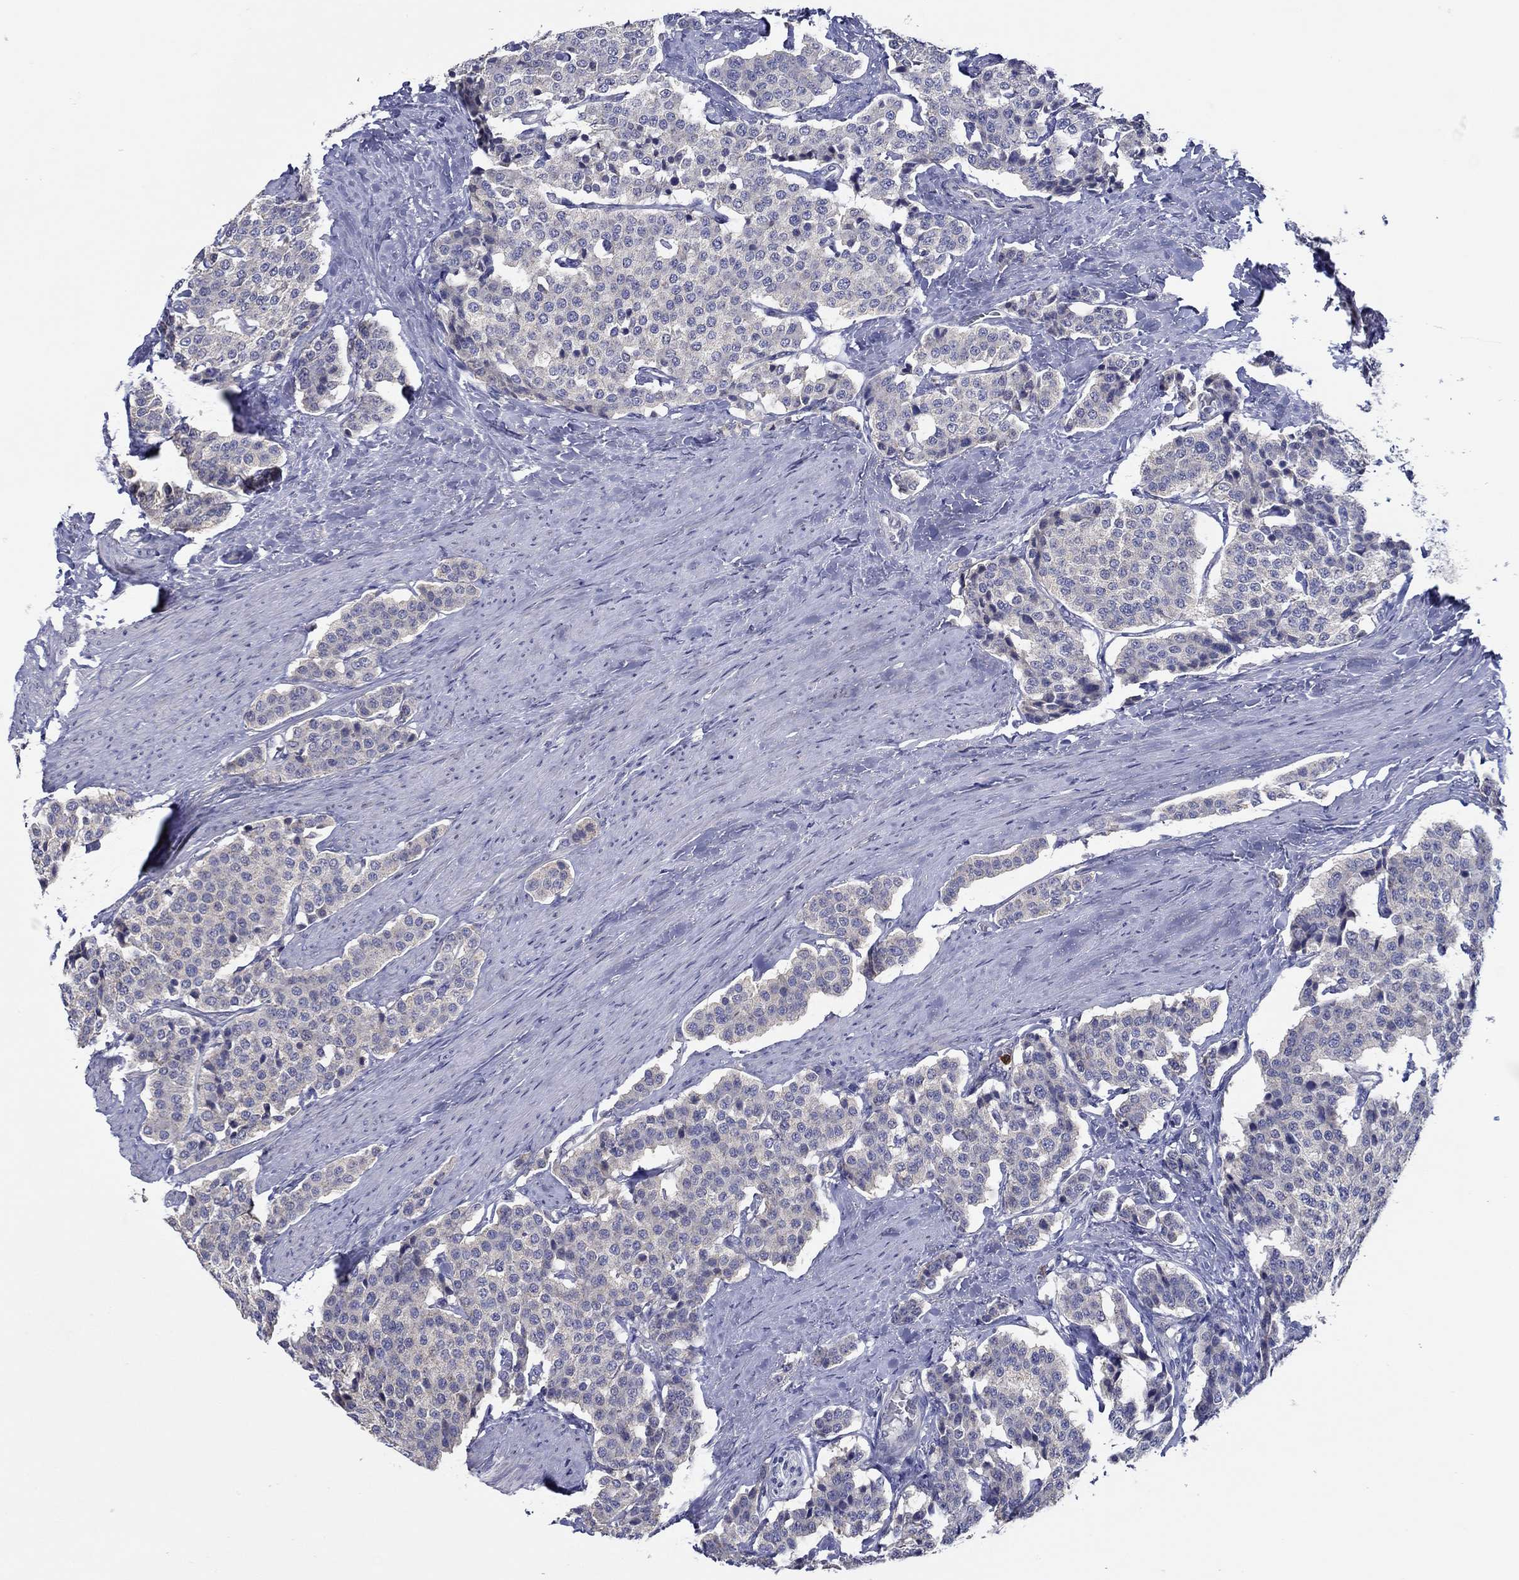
{"staining": {"intensity": "negative", "quantity": "none", "location": "none"}, "tissue": "carcinoid", "cell_type": "Tumor cells", "image_type": "cancer", "snomed": [{"axis": "morphology", "description": "Carcinoid, malignant, NOS"}, {"axis": "topography", "description": "Small intestine"}], "caption": "High magnification brightfield microscopy of carcinoid stained with DAB (brown) and counterstained with hematoxylin (blue): tumor cells show no significant expression.", "gene": "CHIT1", "patient": {"sex": "female", "age": 58}}